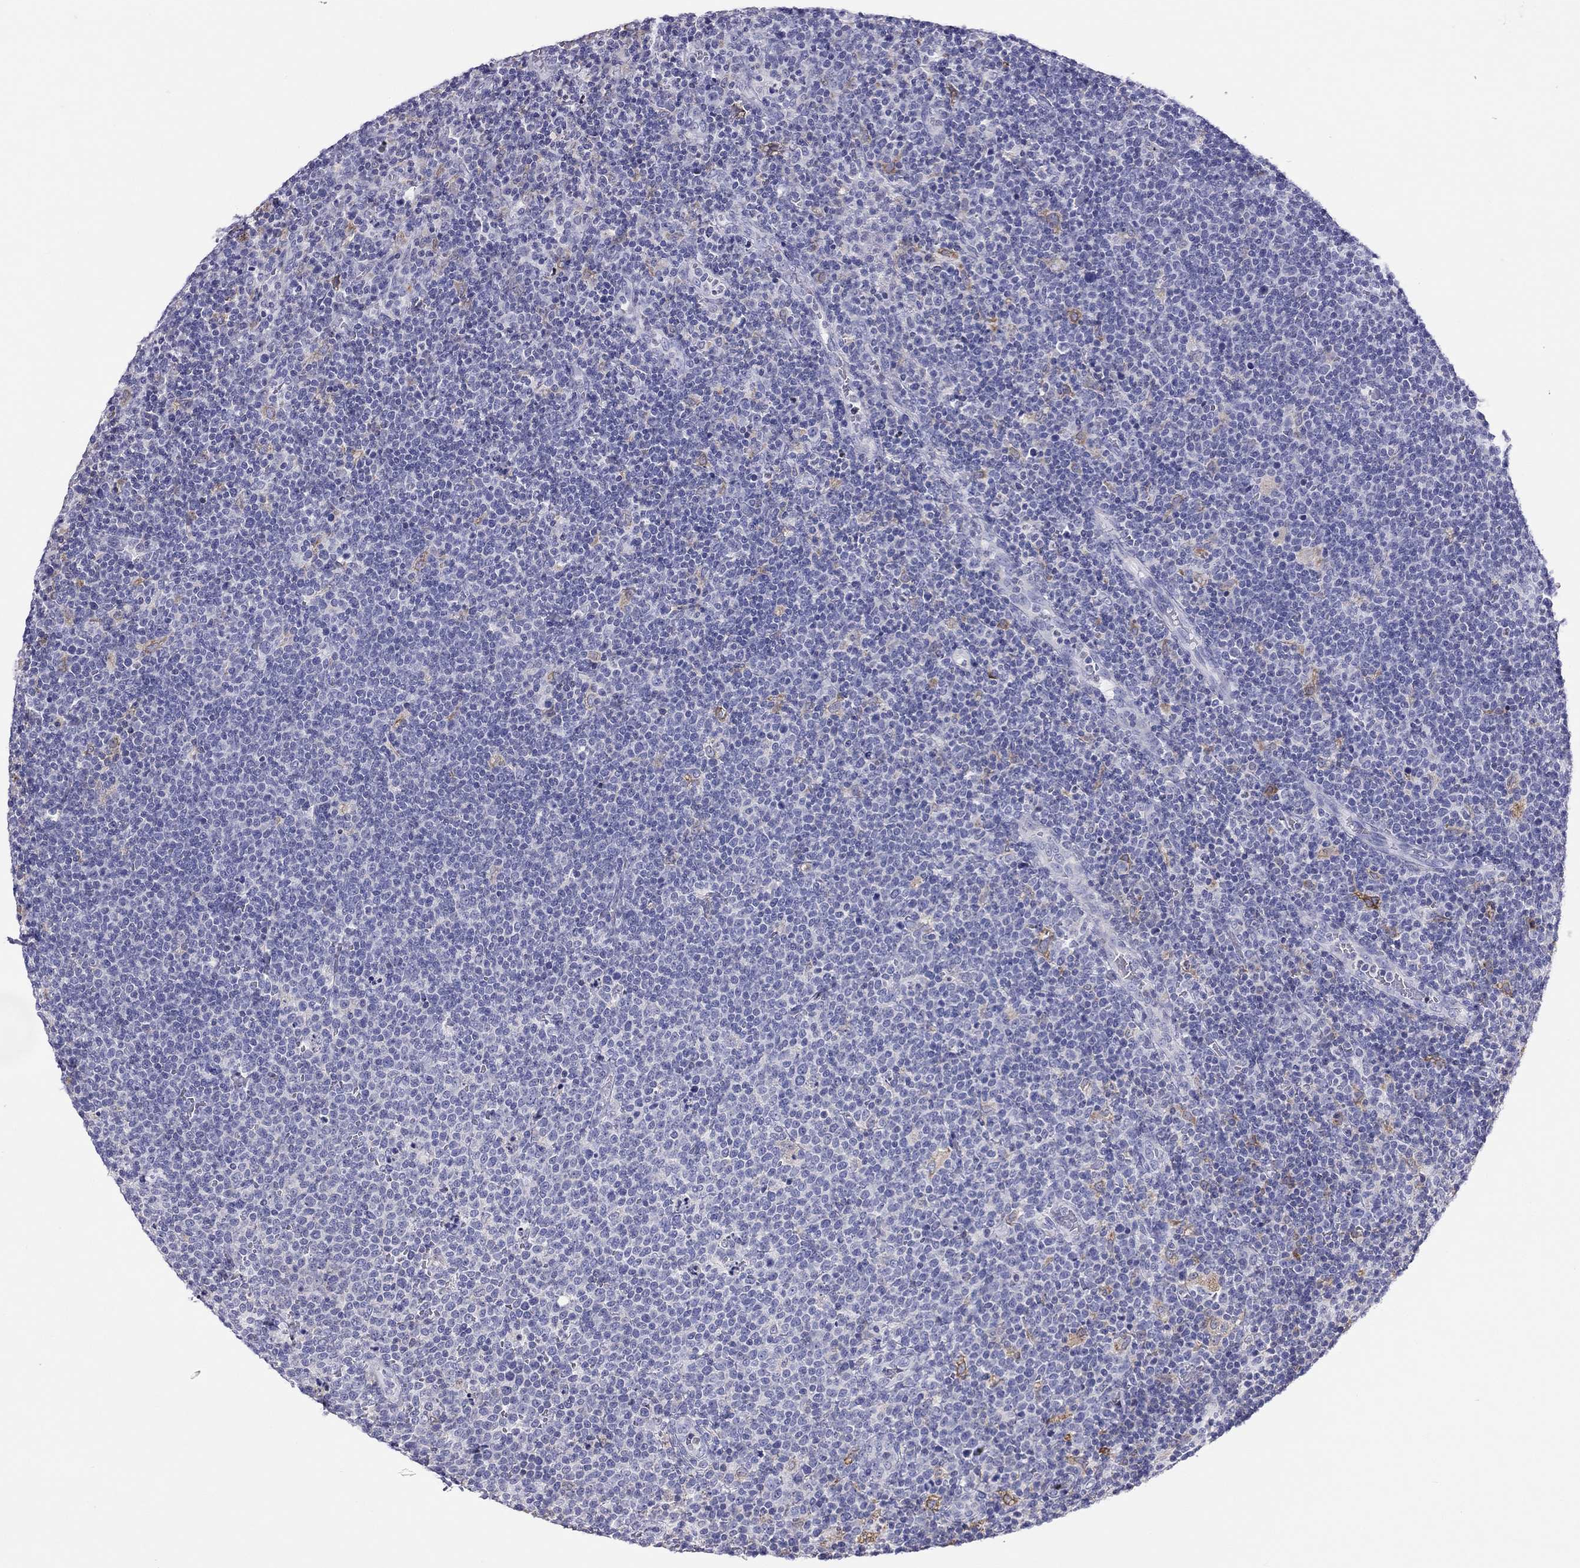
{"staining": {"intensity": "negative", "quantity": "none", "location": "none"}, "tissue": "lymphoma", "cell_type": "Tumor cells", "image_type": "cancer", "snomed": [{"axis": "morphology", "description": "Malignant lymphoma, non-Hodgkin's type, High grade"}, {"axis": "topography", "description": "Lymph node"}], "caption": "Immunohistochemical staining of lymphoma demonstrates no significant staining in tumor cells. Nuclei are stained in blue.", "gene": "SLC46A2", "patient": {"sex": "male", "age": 61}}